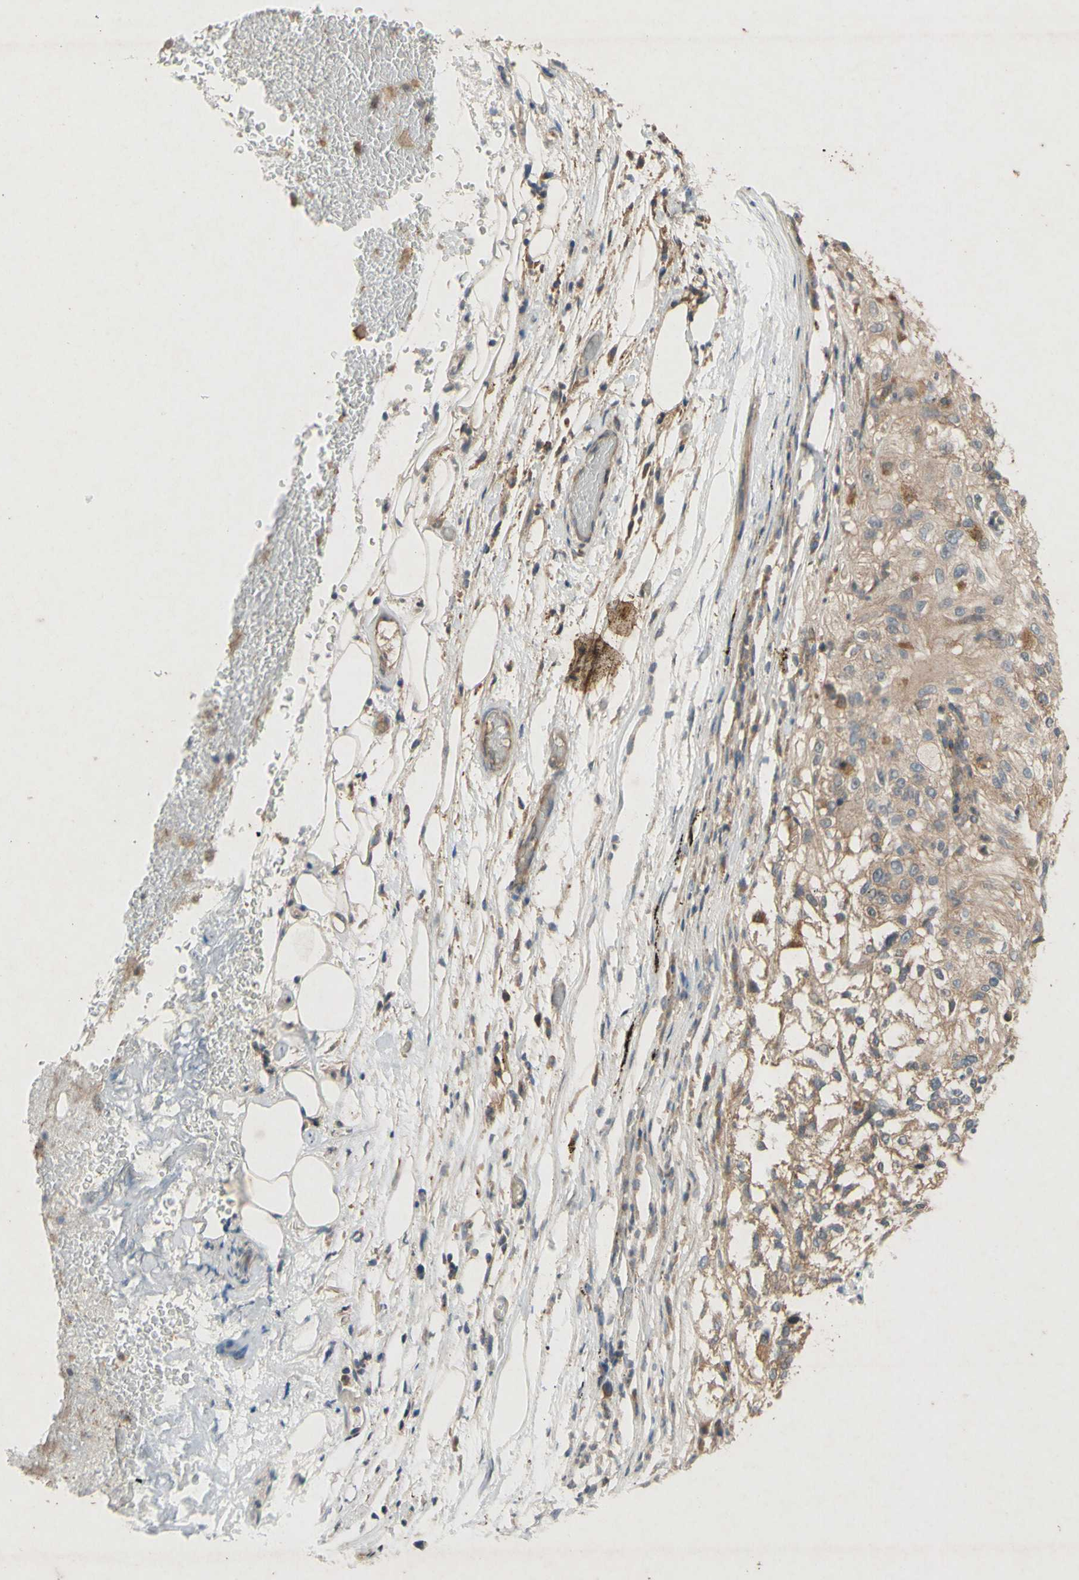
{"staining": {"intensity": "weak", "quantity": "25%-75%", "location": "cytoplasmic/membranous"}, "tissue": "lung cancer", "cell_type": "Tumor cells", "image_type": "cancer", "snomed": [{"axis": "morphology", "description": "Inflammation, NOS"}, {"axis": "morphology", "description": "Squamous cell carcinoma, NOS"}, {"axis": "topography", "description": "Lymph node"}, {"axis": "topography", "description": "Soft tissue"}, {"axis": "topography", "description": "Lung"}], "caption": "IHC image of lung cancer stained for a protein (brown), which displays low levels of weak cytoplasmic/membranous positivity in approximately 25%-75% of tumor cells.", "gene": "ATP6V1F", "patient": {"sex": "male", "age": 66}}